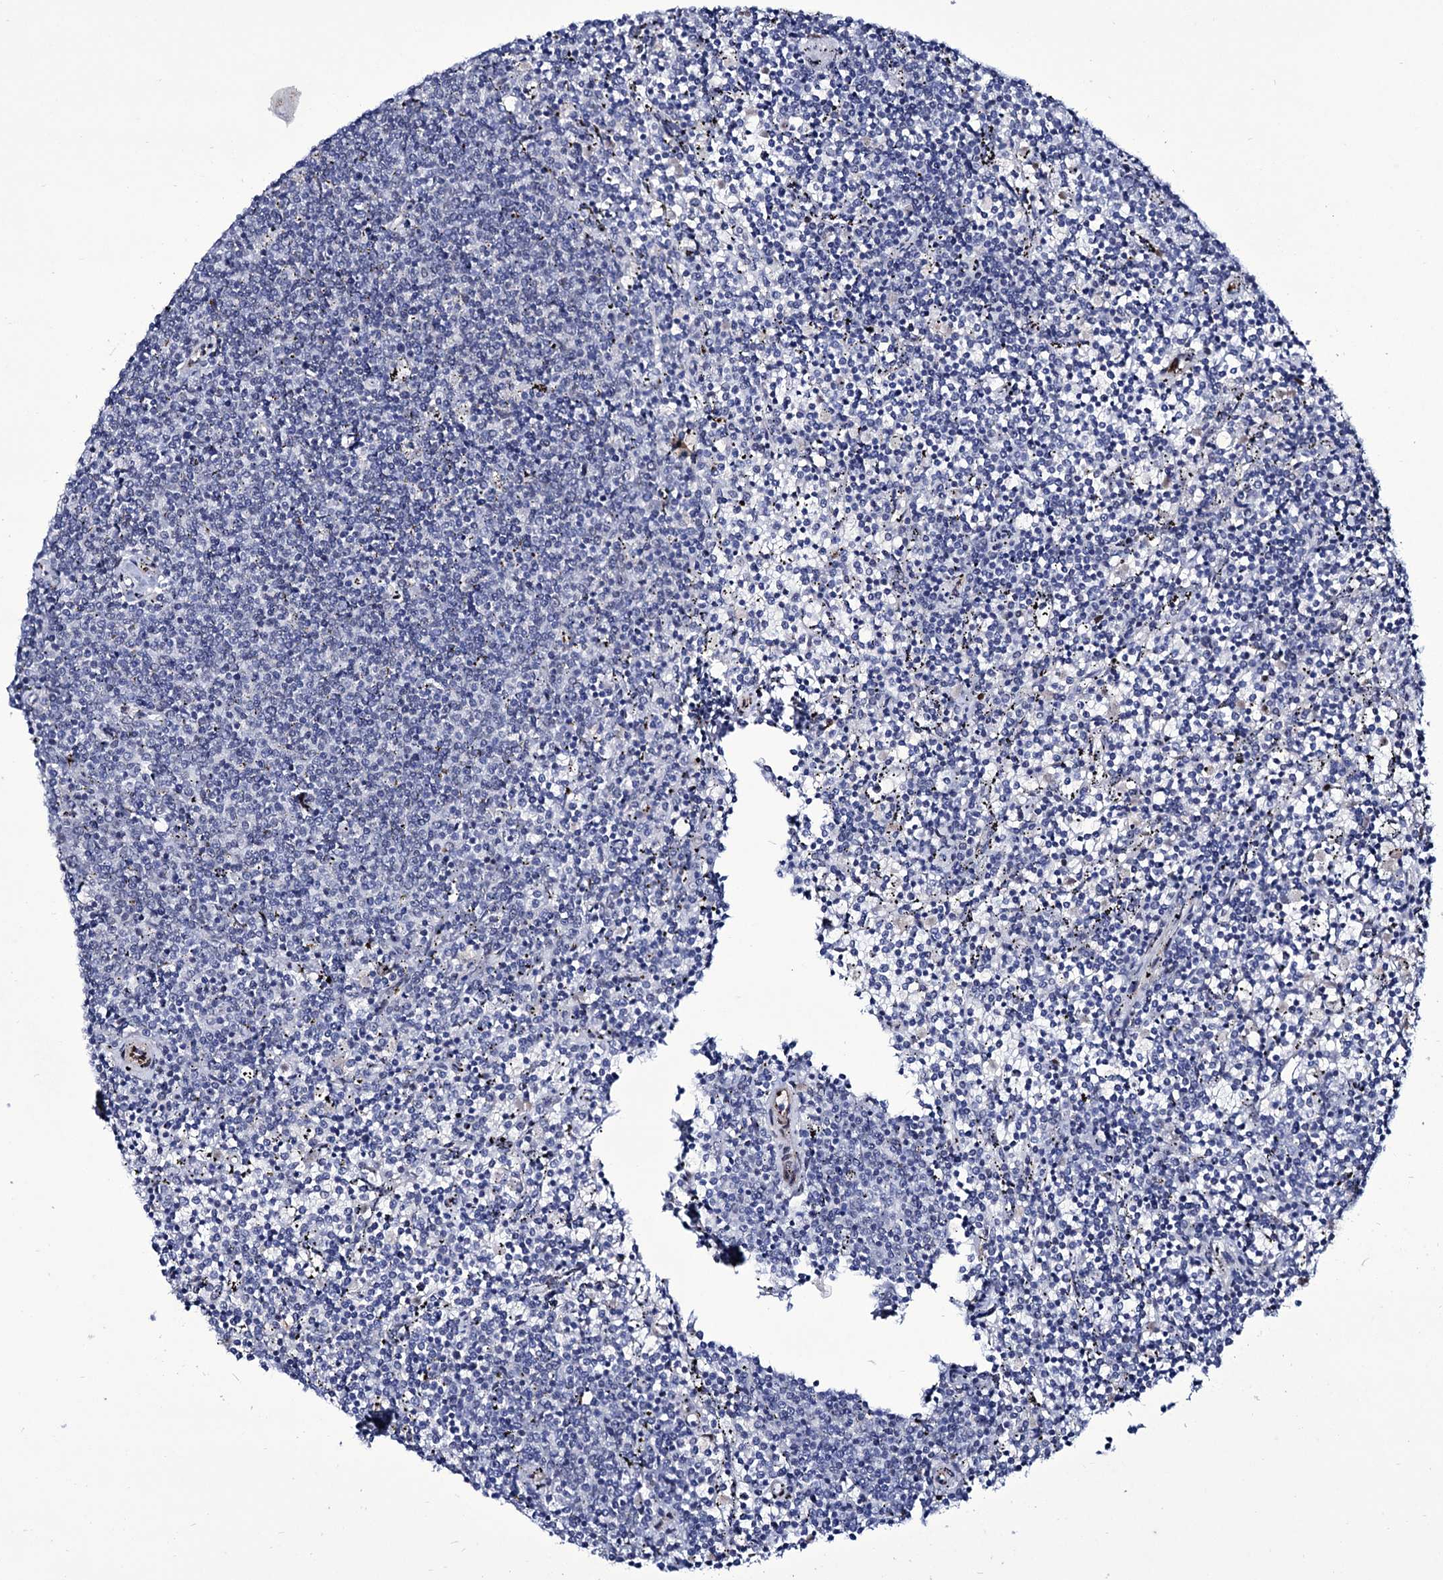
{"staining": {"intensity": "negative", "quantity": "none", "location": "none"}, "tissue": "lymphoma", "cell_type": "Tumor cells", "image_type": "cancer", "snomed": [{"axis": "morphology", "description": "Malignant lymphoma, non-Hodgkin's type, Low grade"}, {"axis": "topography", "description": "Spleen"}], "caption": "Protein analysis of lymphoma shows no significant positivity in tumor cells.", "gene": "ZC3H12C", "patient": {"sex": "female", "age": 50}}